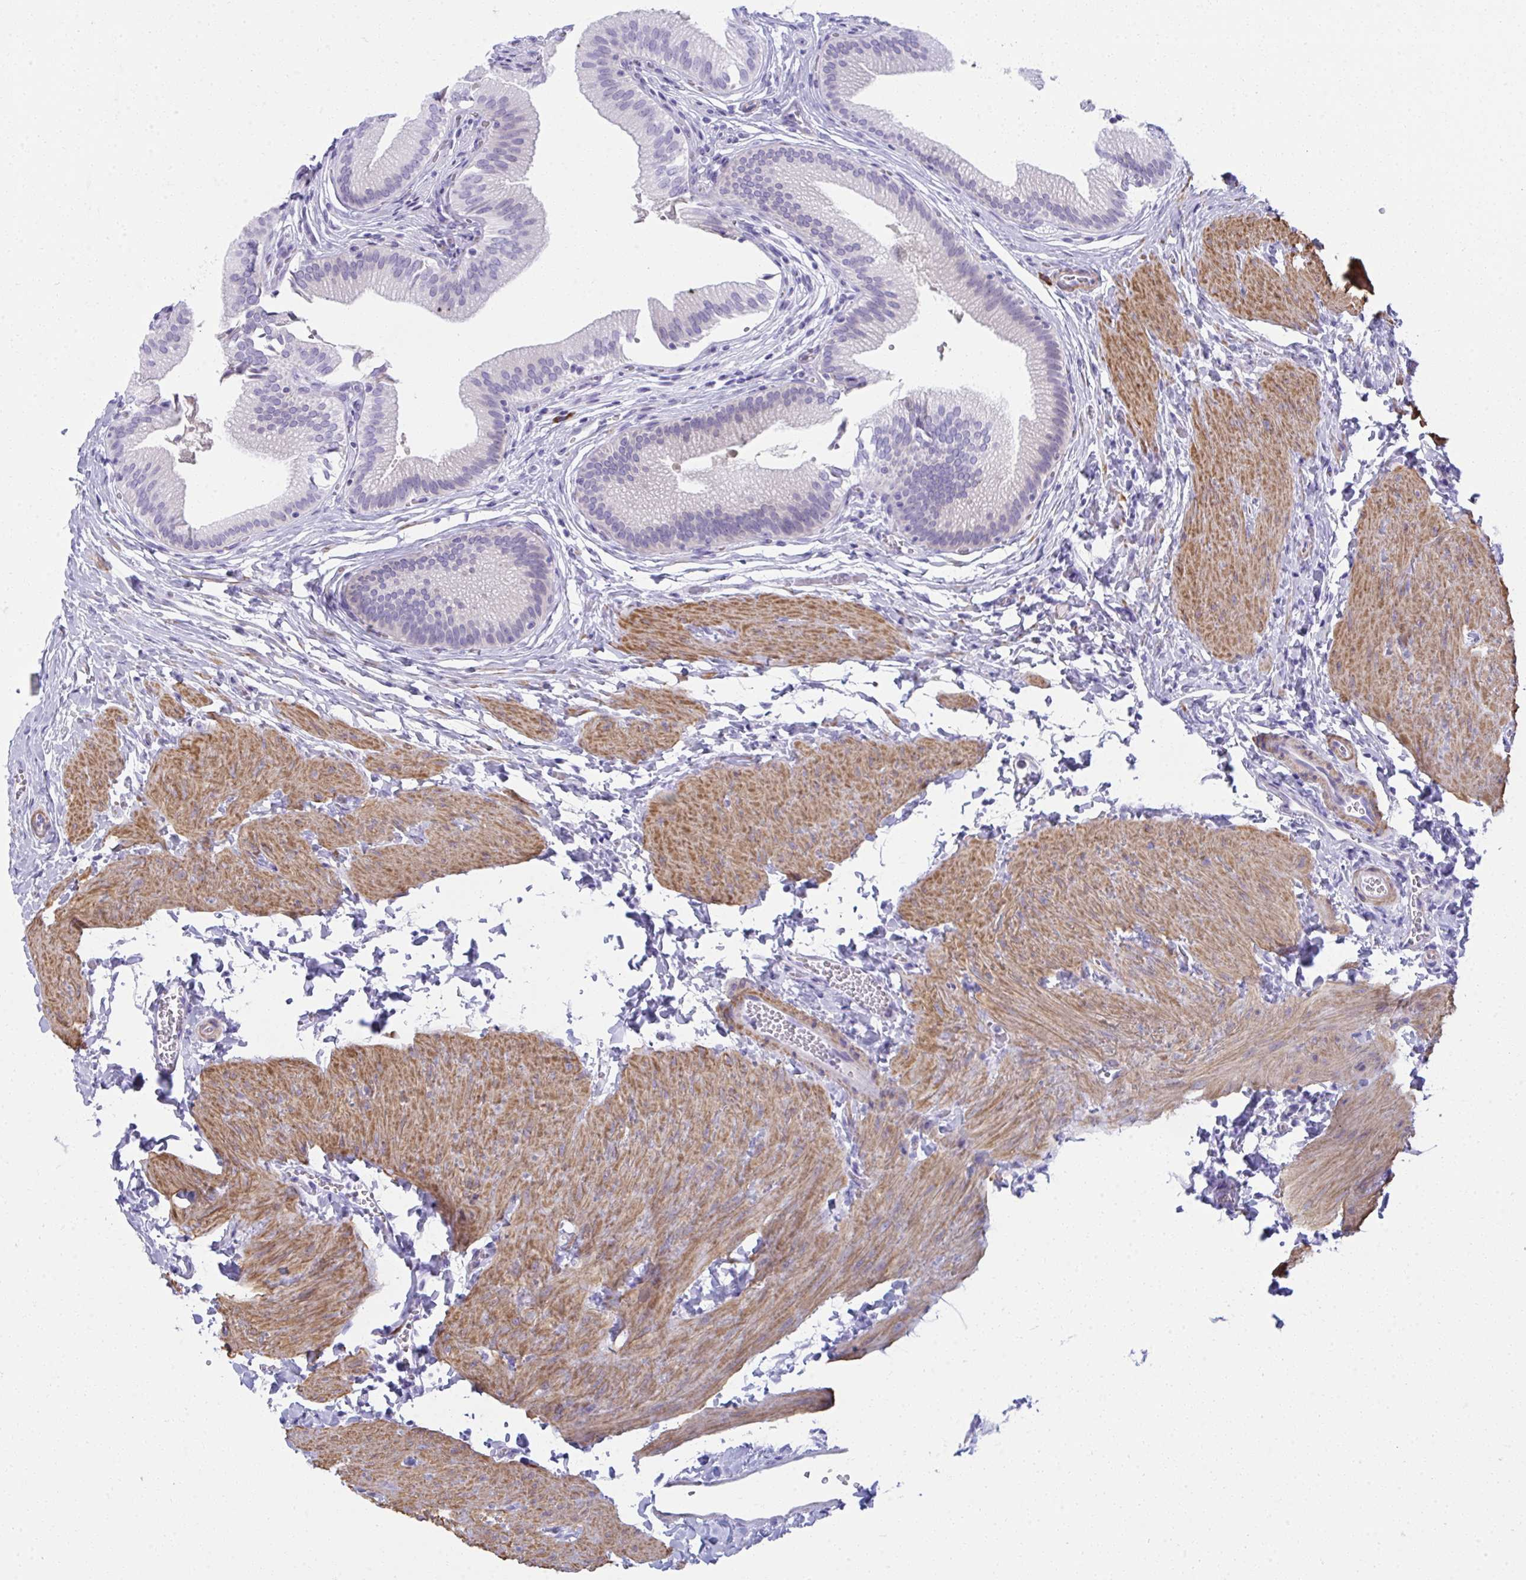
{"staining": {"intensity": "negative", "quantity": "none", "location": "none"}, "tissue": "gallbladder", "cell_type": "Glandular cells", "image_type": "normal", "snomed": [{"axis": "morphology", "description": "Normal tissue, NOS"}, {"axis": "topography", "description": "Gallbladder"}, {"axis": "topography", "description": "Peripheral nerve tissue"}], "caption": "Immunohistochemistry micrograph of unremarkable gallbladder: human gallbladder stained with DAB demonstrates no significant protein expression in glandular cells.", "gene": "PUS7L", "patient": {"sex": "male", "age": 17}}